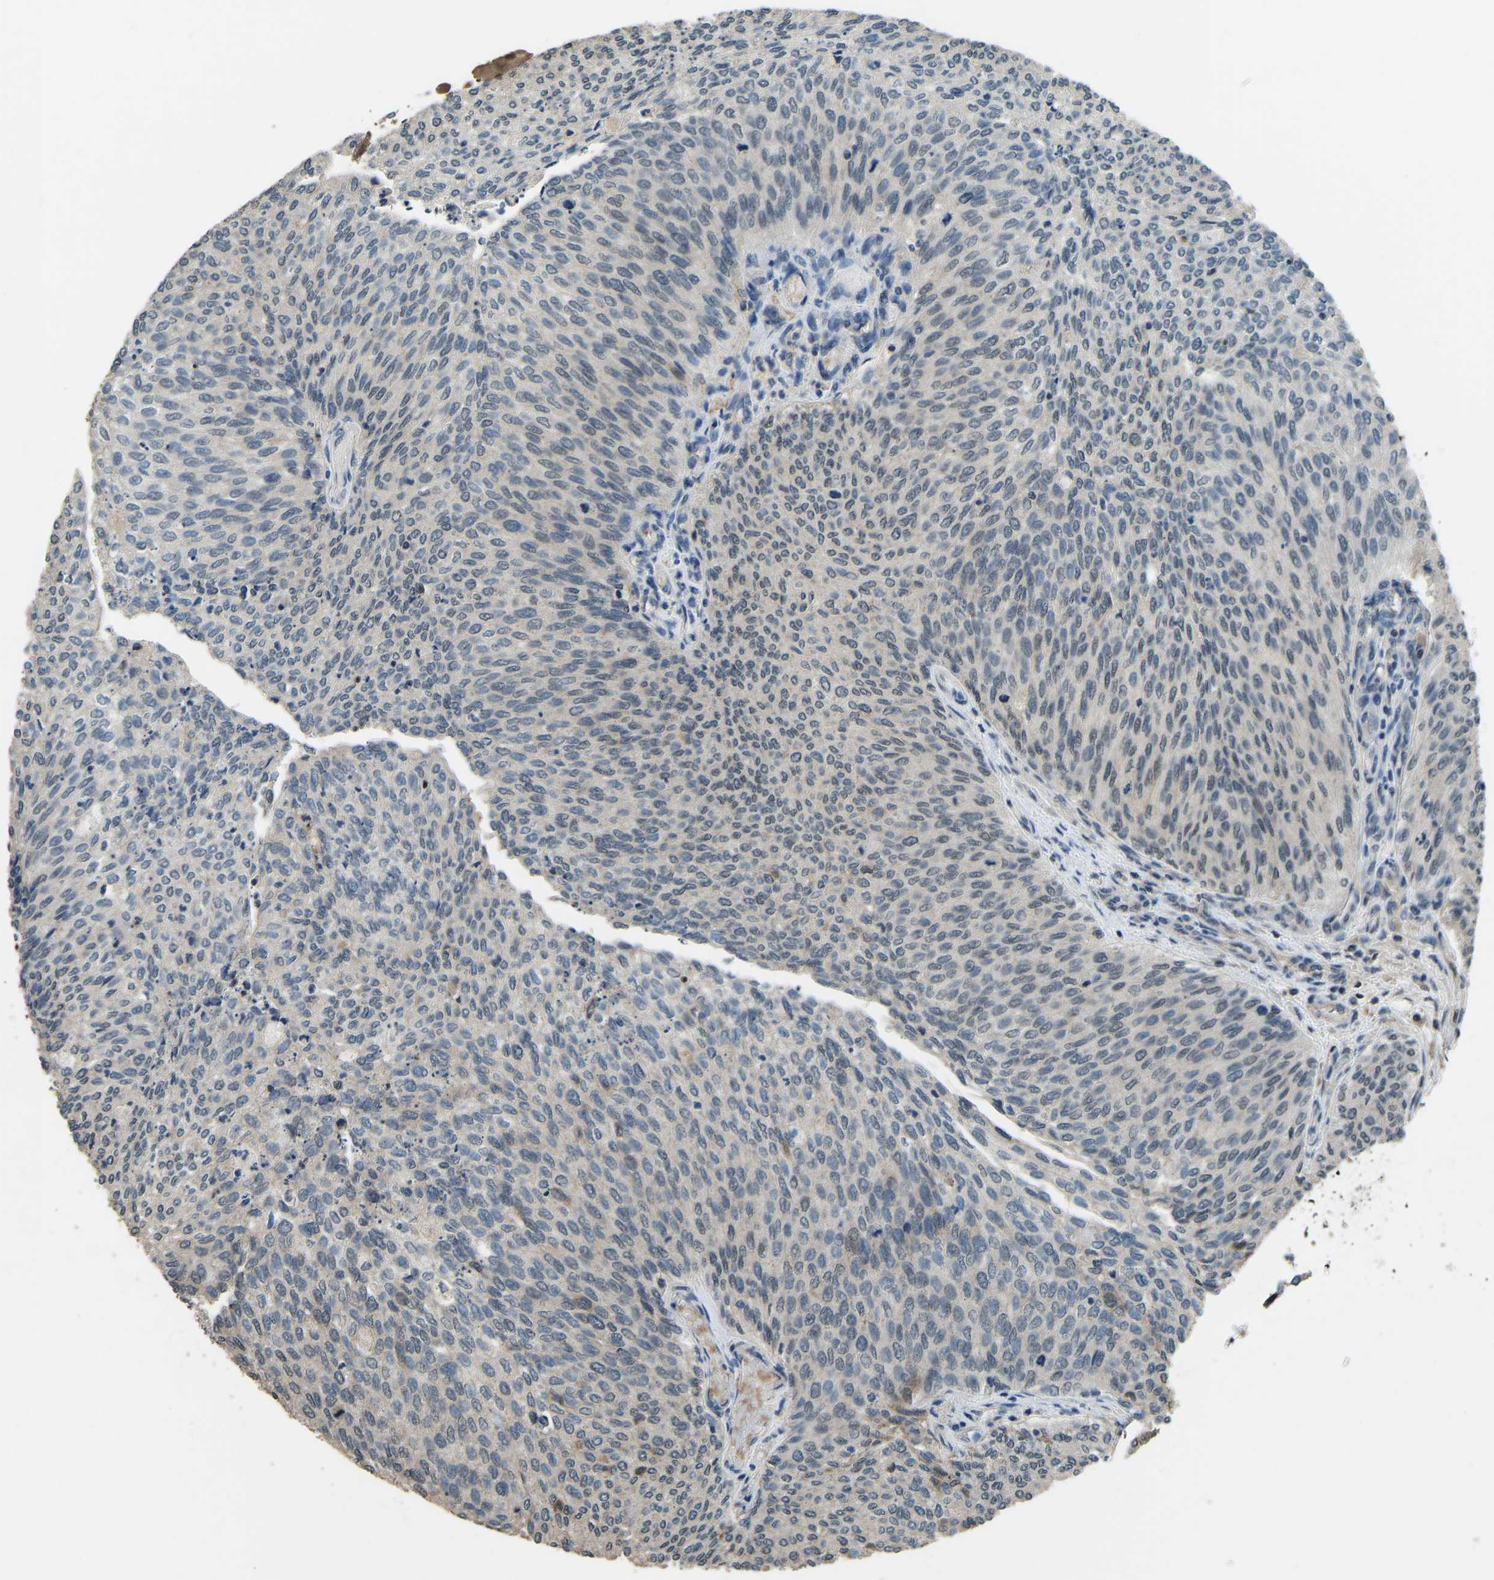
{"staining": {"intensity": "negative", "quantity": "none", "location": "none"}, "tissue": "urothelial cancer", "cell_type": "Tumor cells", "image_type": "cancer", "snomed": [{"axis": "morphology", "description": "Urothelial carcinoma, Low grade"}, {"axis": "topography", "description": "Urinary bladder"}], "caption": "There is no significant expression in tumor cells of low-grade urothelial carcinoma.", "gene": "TOX4", "patient": {"sex": "female", "age": 79}}